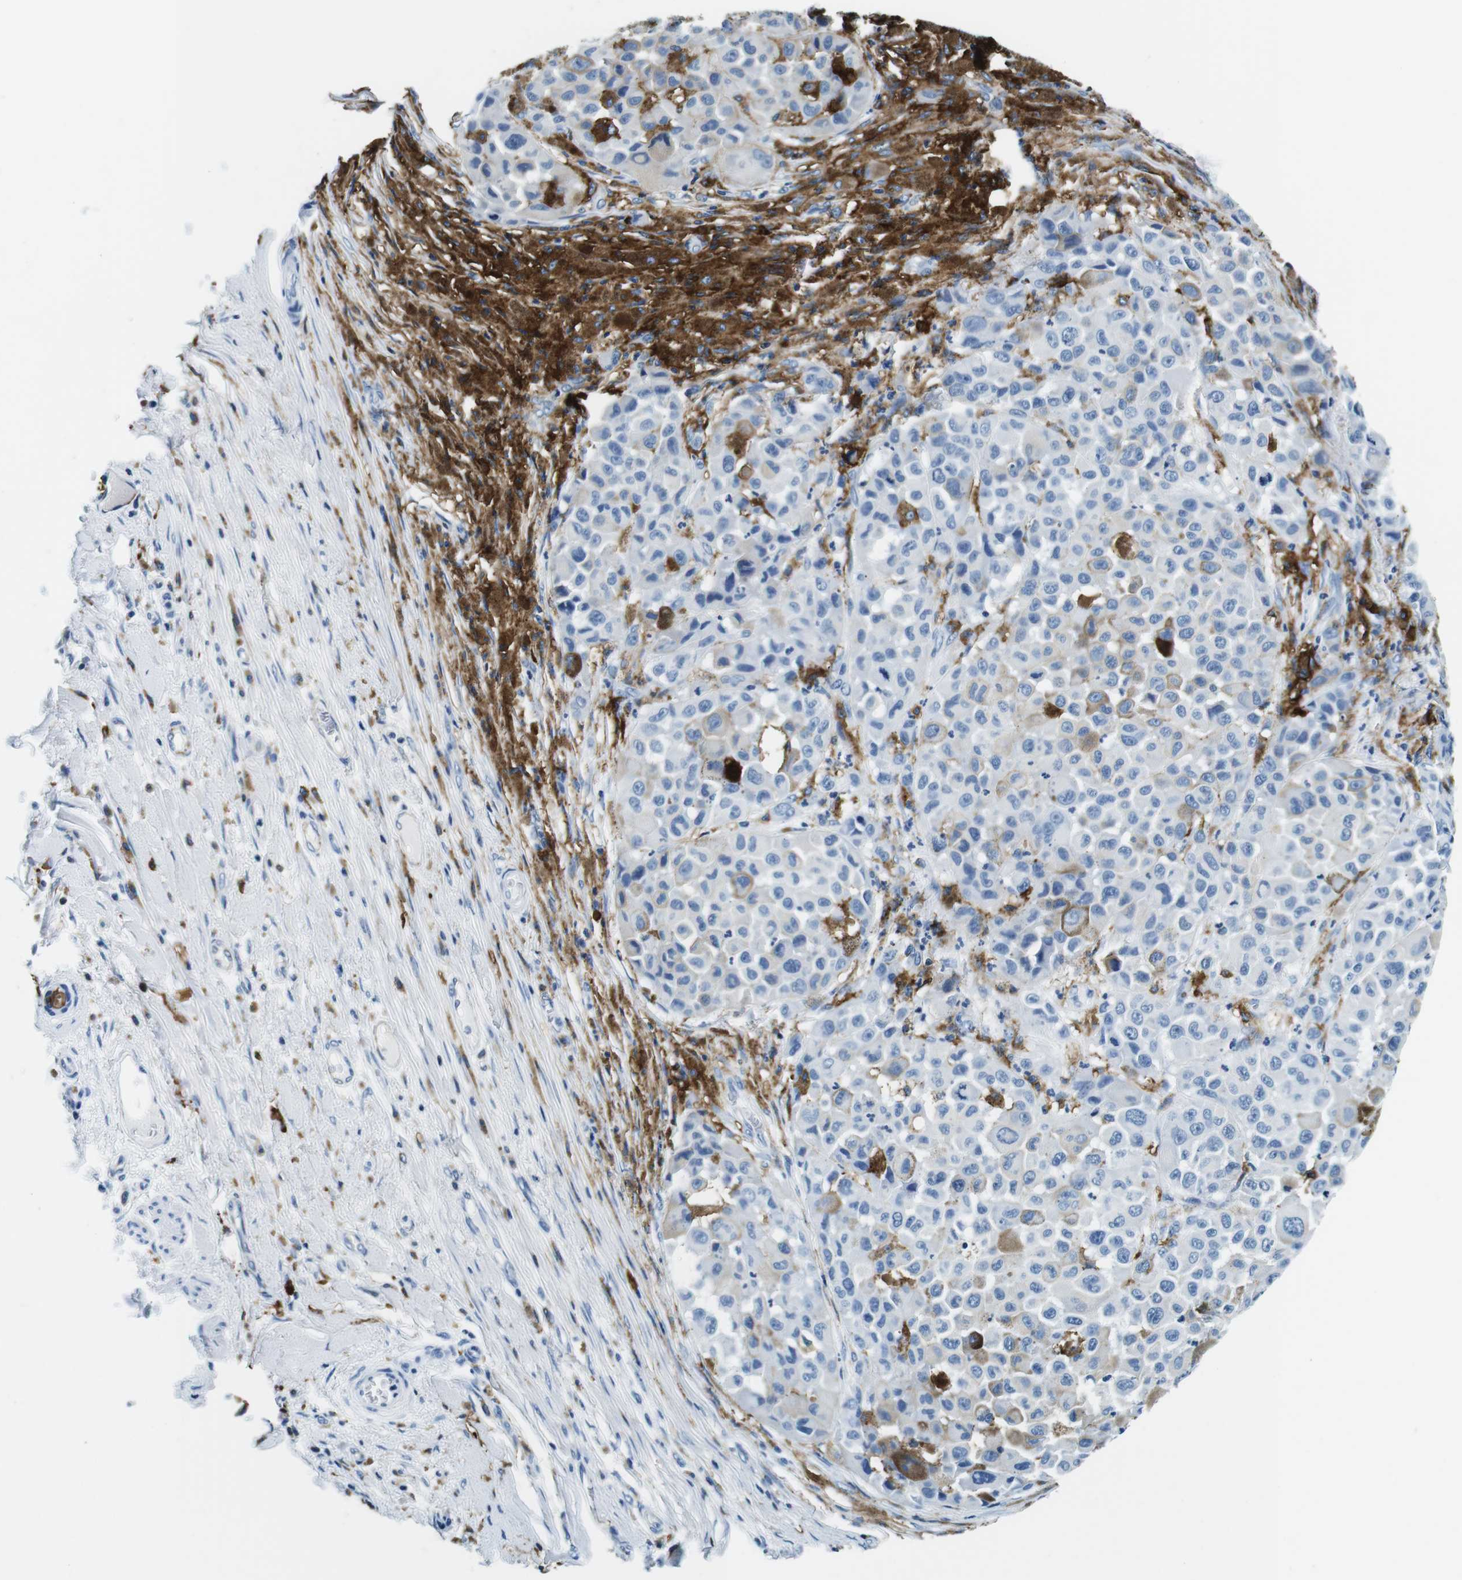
{"staining": {"intensity": "weak", "quantity": "<25%", "location": "cytoplasmic/membranous"}, "tissue": "melanoma", "cell_type": "Tumor cells", "image_type": "cancer", "snomed": [{"axis": "morphology", "description": "Malignant melanoma, NOS"}, {"axis": "topography", "description": "Skin"}], "caption": "A histopathology image of malignant melanoma stained for a protein exhibits no brown staining in tumor cells.", "gene": "HLA-DRB1", "patient": {"sex": "male", "age": 96}}